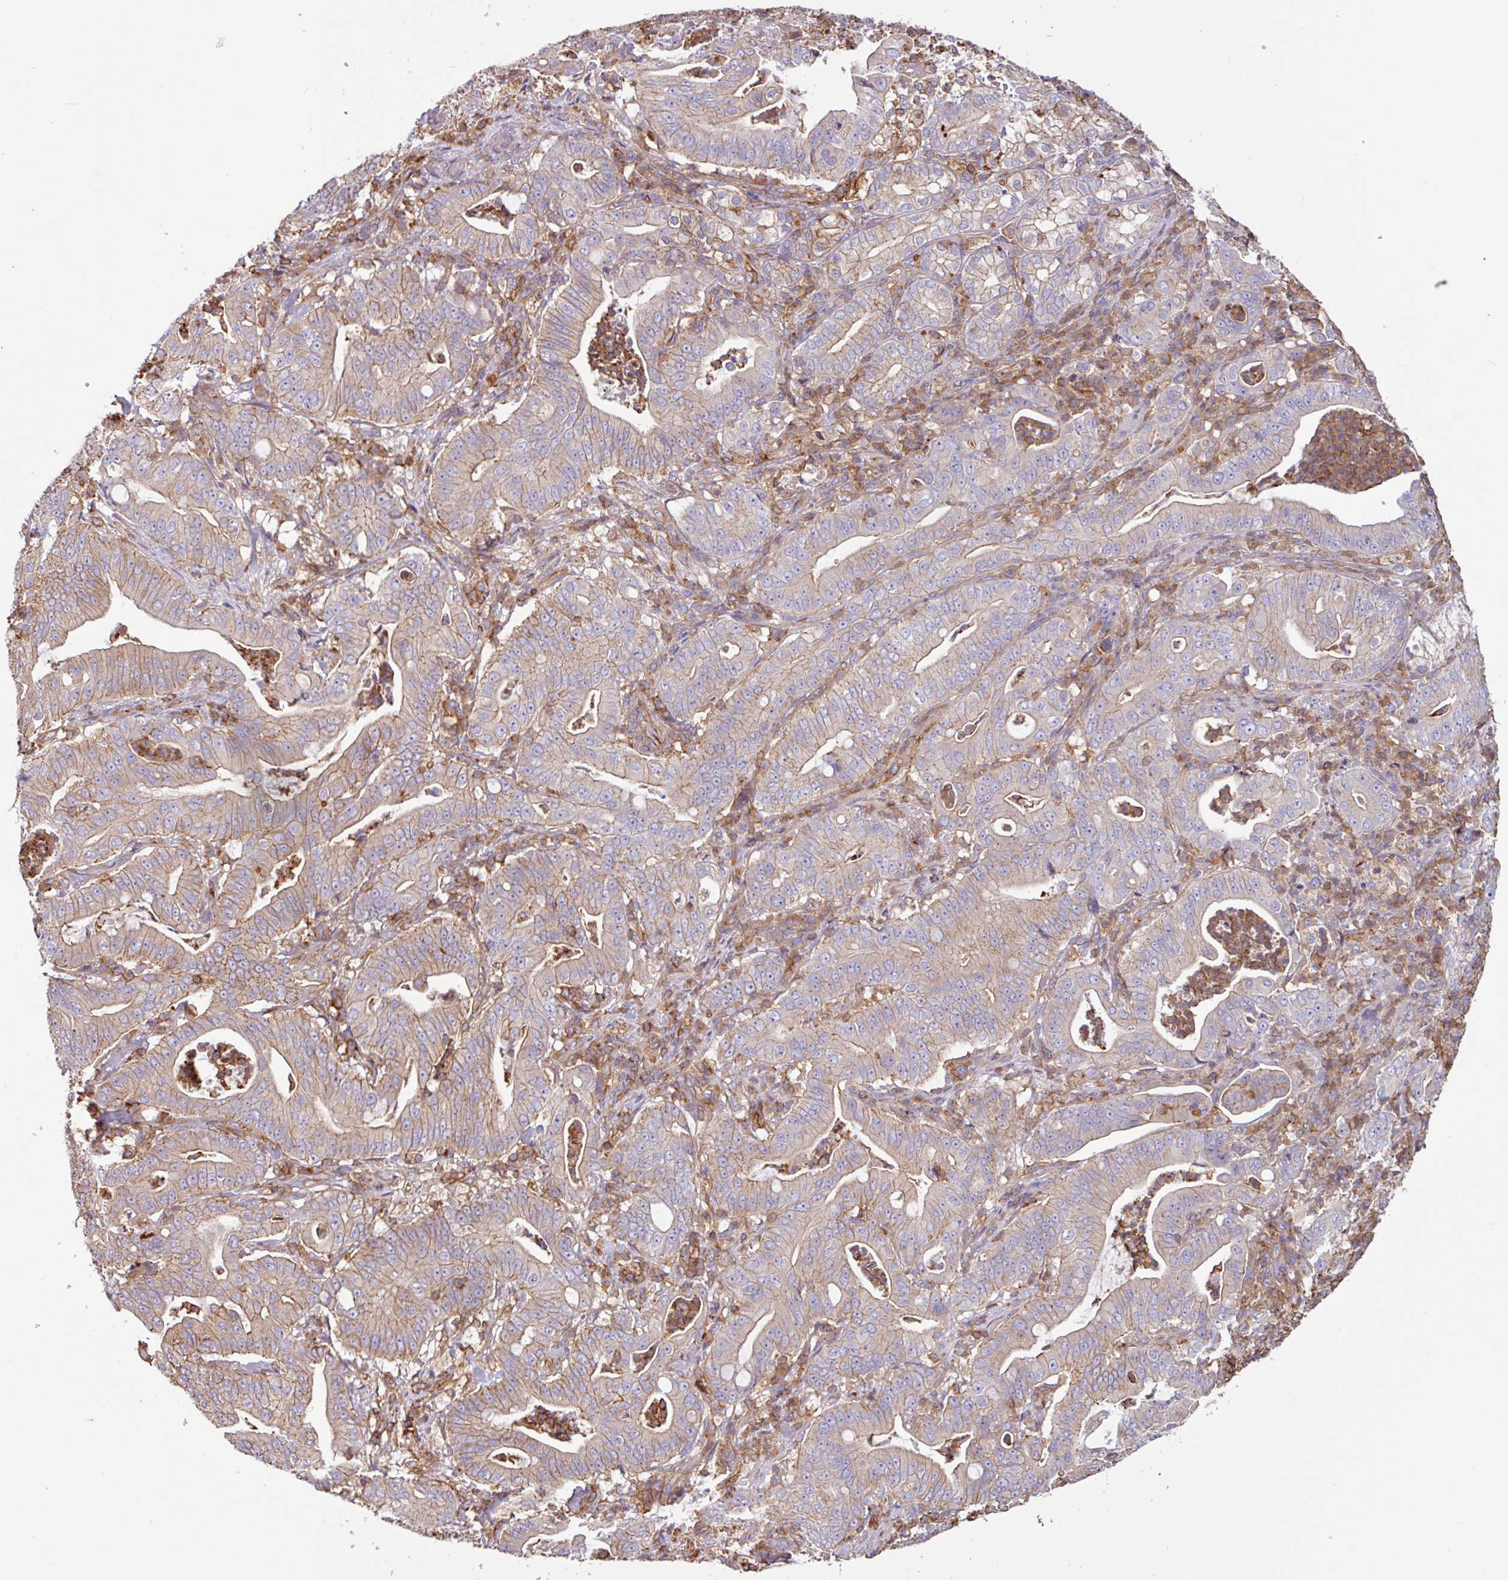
{"staining": {"intensity": "weak", "quantity": ">75%", "location": "cytoplasmic/membranous"}, "tissue": "pancreatic cancer", "cell_type": "Tumor cells", "image_type": "cancer", "snomed": [{"axis": "morphology", "description": "Adenocarcinoma, NOS"}, {"axis": "topography", "description": "Pancreas"}], "caption": "DAB (3,3'-diaminobenzidine) immunohistochemical staining of human pancreatic cancer (adenocarcinoma) demonstrates weak cytoplasmic/membranous protein positivity in approximately >75% of tumor cells.", "gene": "ACTR3", "patient": {"sex": "male", "age": 71}}